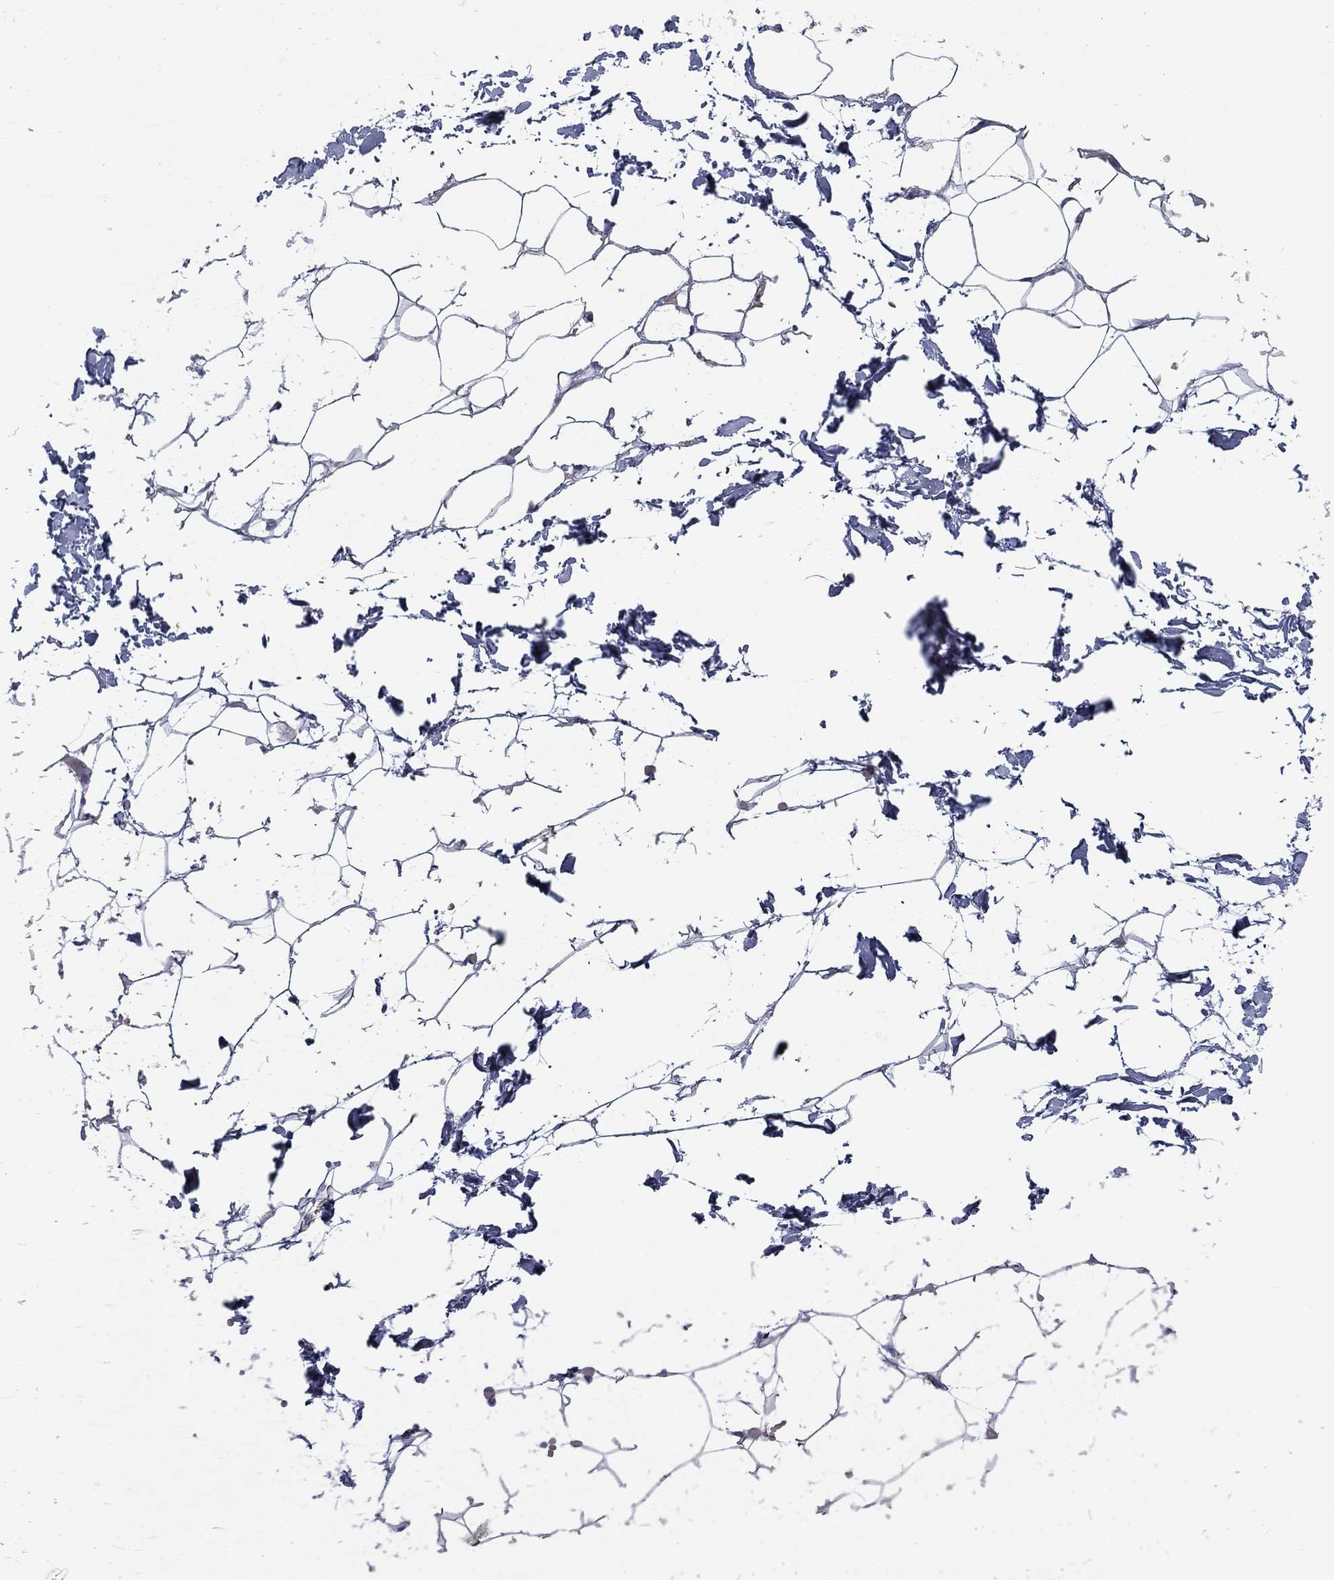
{"staining": {"intensity": "negative", "quantity": "none", "location": "none"}, "tissue": "adipose tissue", "cell_type": "Adipocytes", "image_type": "normal", "snomed": [{"axis": "morphology", "description": "Normal tissue, NOS"}, {"axis": "topography", "description": "Skin"}, {"axis": "topography", "description": "Peripheral nerve tissue"}], "caption": "DAB (3,3'-diaminobenzidine) immunohistochemical staining of unremarkable adipose tissue reveals no significant positivity in adipocytes. (Stains: DAB (3,3'-diaminobenzidine) IHC with hematoxylin counter stain, Microscopy: brightfield microscopy at high magnification).", "gene": "SIT1", "patient": {"sex": "female", "age": 56}}